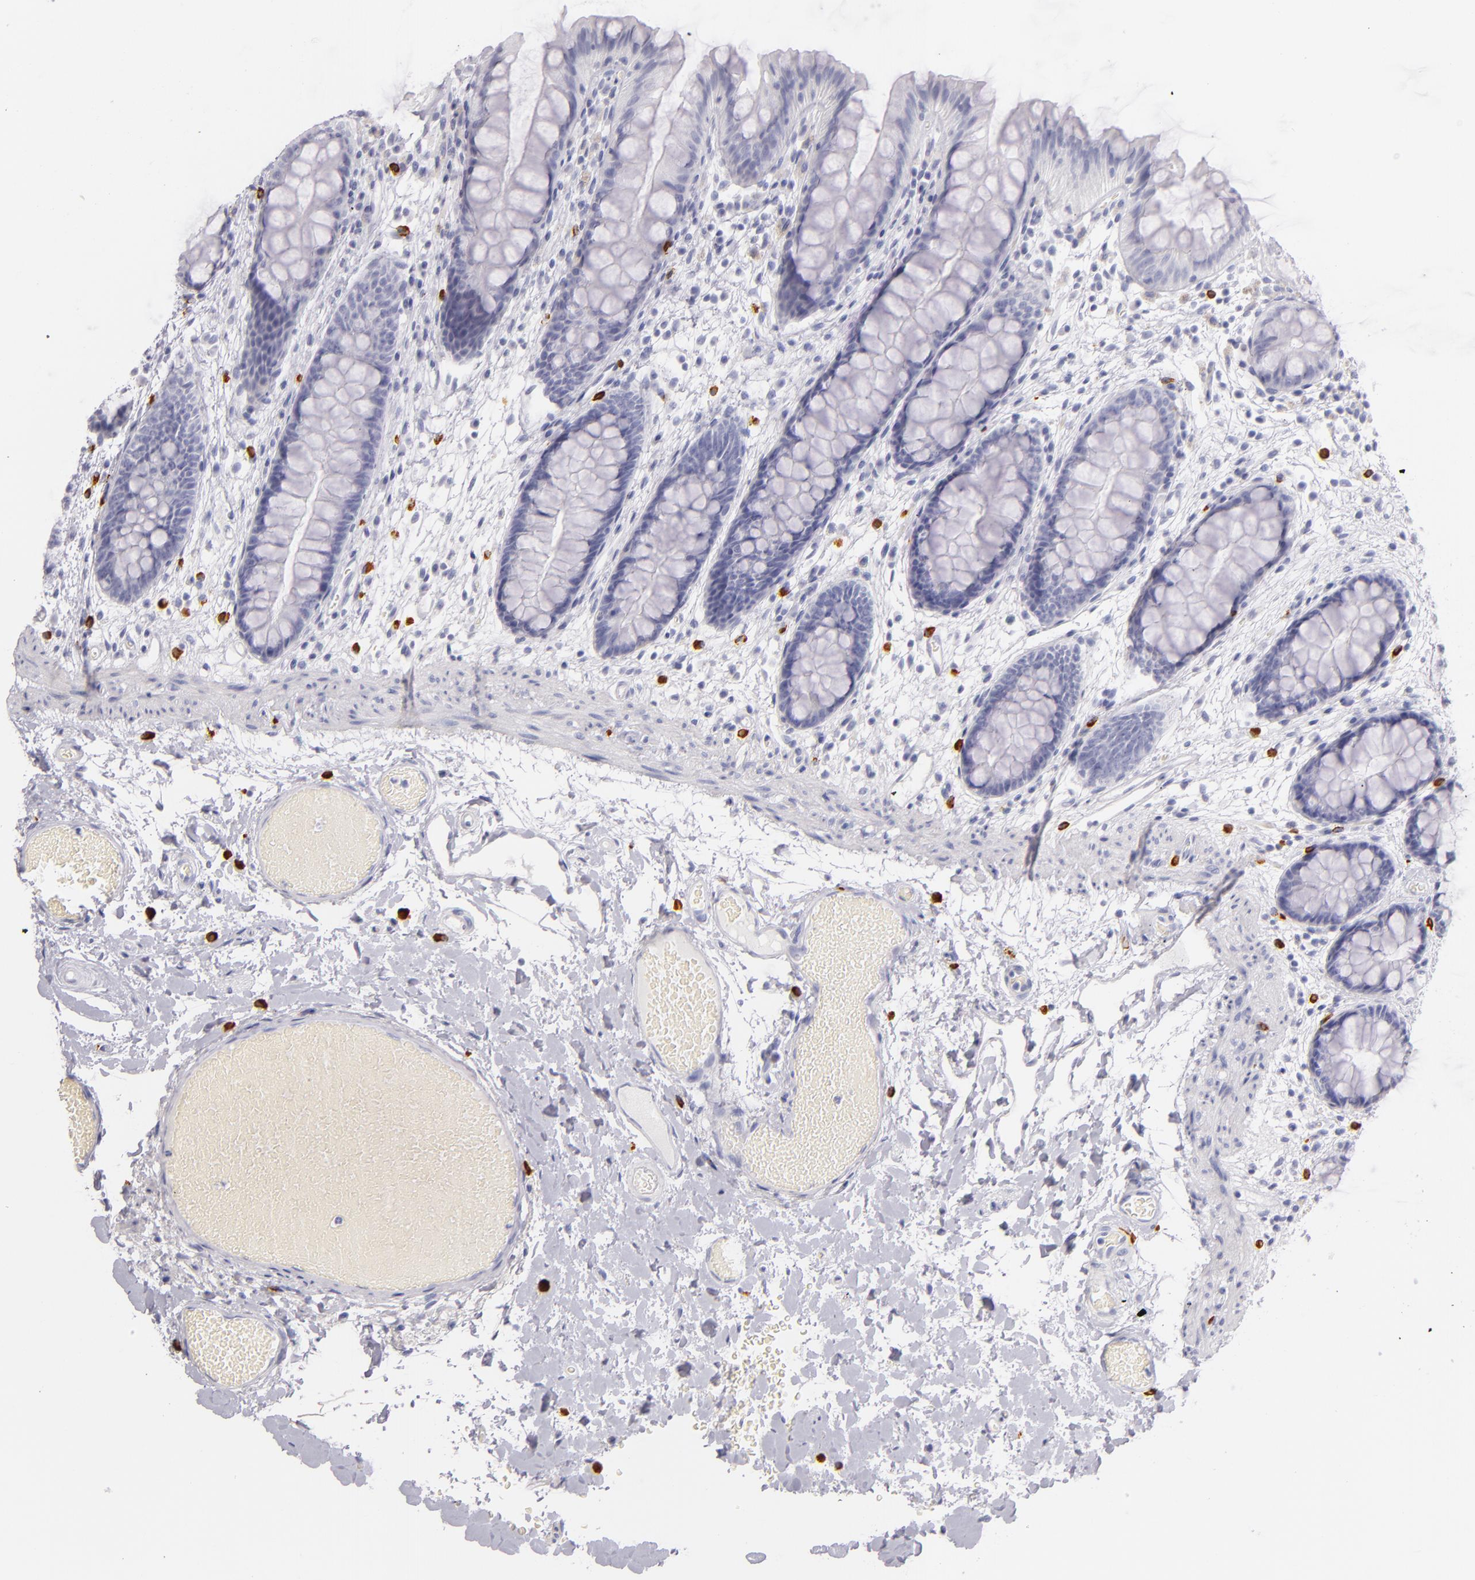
{"staining": {"intensity": "negative", "quantity": "none", "location": "none"}, "tissue": "colon", "cell_type": "Endothelial cells", "image_type": "normal", "snomed": [{"axis": "morphology", "description": "Normal tissue, NOS"}, {"axis": "topography", "description": "Smooth muscle"}, {"axis": "topography", "description": "Colon"}], "caption": "Endothelial cells show no significant expression in unremarkable colon. (Immunohistochemistry (ihc), brightfield microscopy, high magnification).", "gene": "TPSD1", "patient": {"sex": "male", "age": 67}}